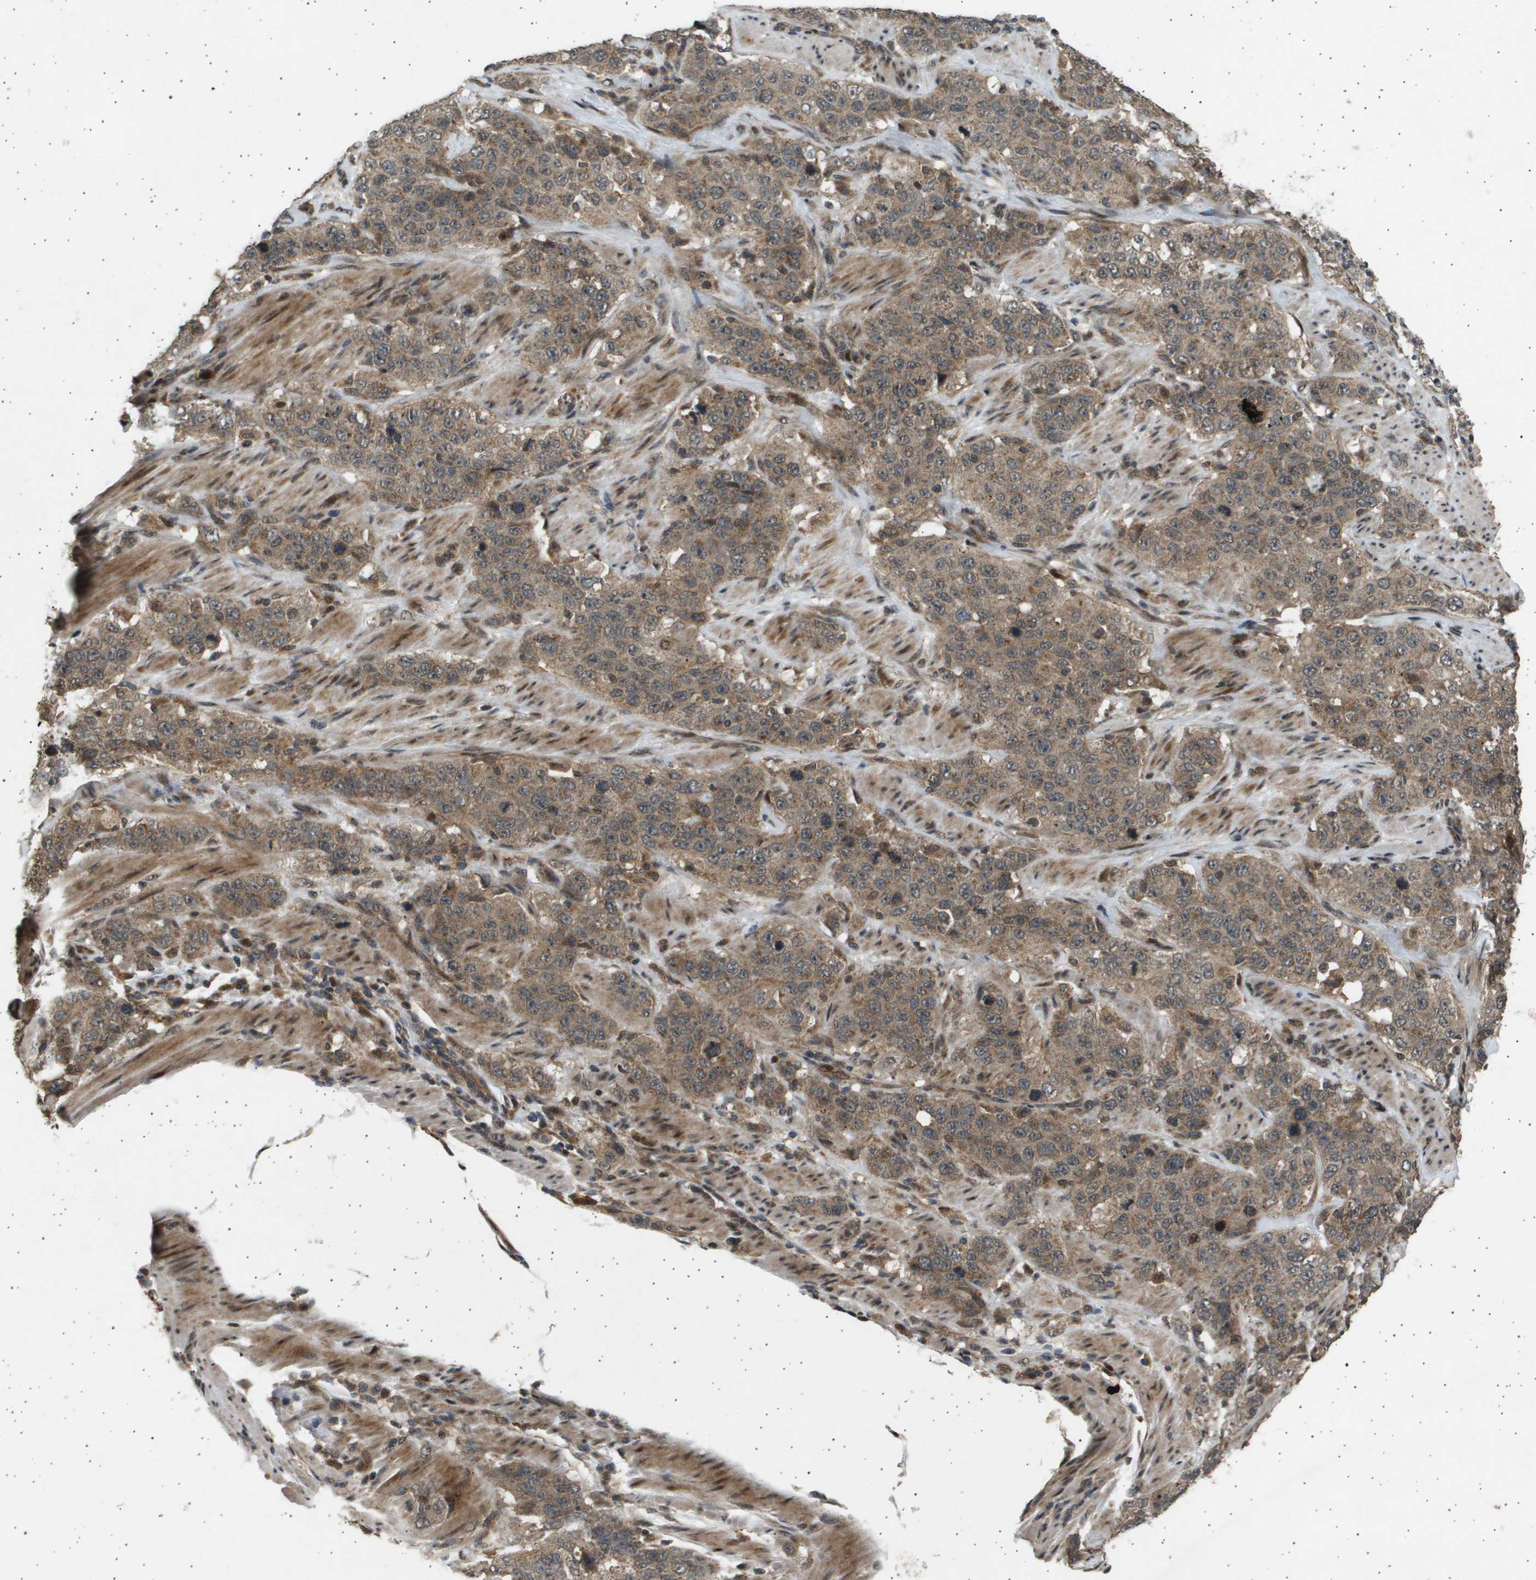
{"staining": {"intensity": "moderate", "quantity": ">75%", "location": "cytoplasmic/membranous"}, "tissue": "stomach cancer", "cell_type": "Tumor cells", "image_type": "cancer", "snomed": [{"axis": "morphology", "description": "Adenocarcinoma, NOS"}, {"axis": "topography", "description": "Stomach"}], "caption": "Protein positivity by immunohistochemistry (IHC) displays moderate cytoplasmic/membranous staining in approximately >75% of tumor cells in stomach cancer (adenocarcinoma). Nuclei are stained in blue.", "gene": "TNRC6A", "patient": {"sex": "male", "age": 48}}